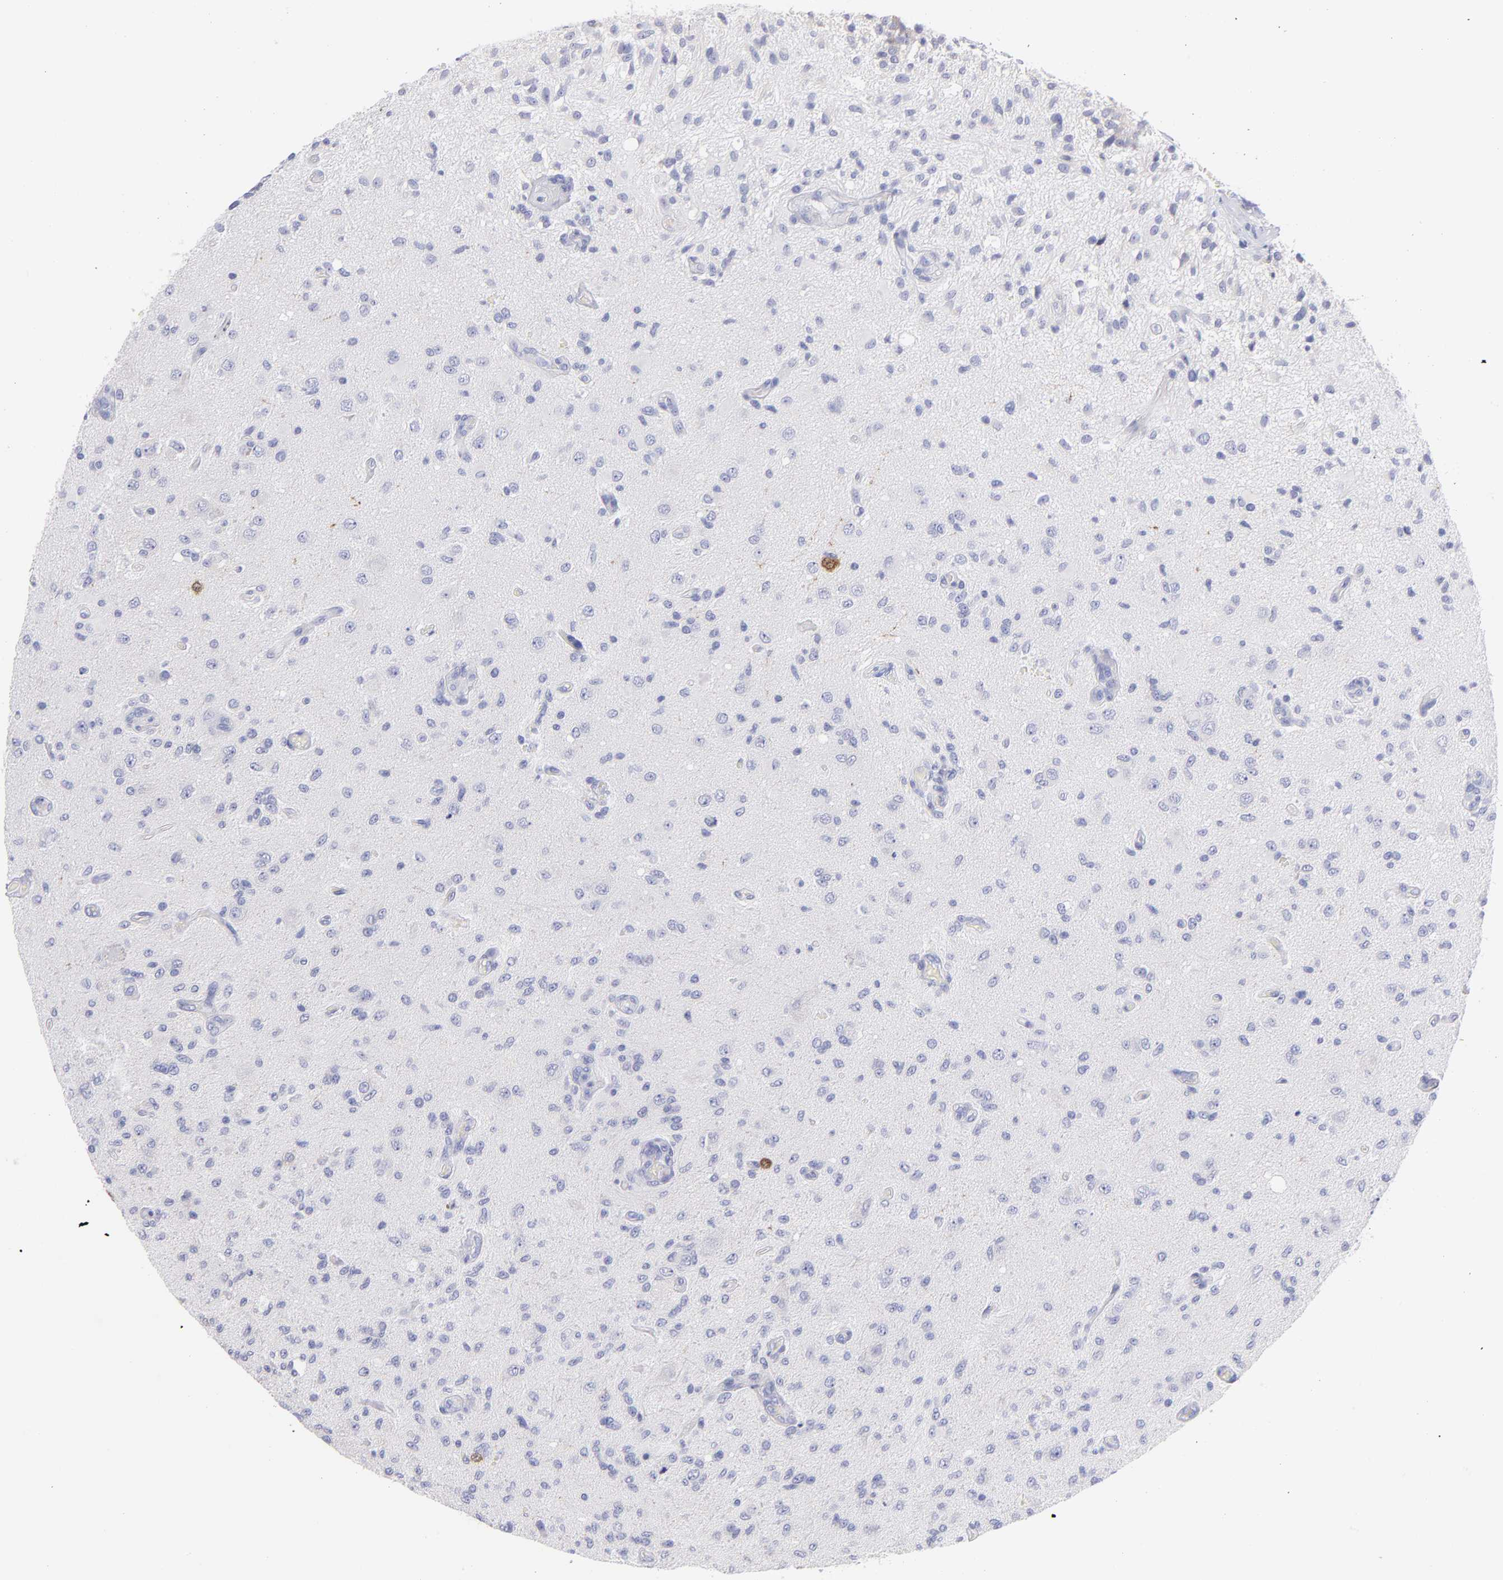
{"staining": {"intensity": "negative", "quantity": "none", "location": "none"}, "tissue": "glioma", "cell_type": "Tumor cells", "image_type": "cancer", "snomed": [{"axis": "morphology", "description": "Normal tissue, NOS"}, {"axis": "morphology", "description": "Glioma, malignant, High grade"}, {"axis": "topography", "description": "Cerebral cortex"}], "caption": "DAB immunohistochemical staining of human high-grade glioma (malignant) reveals no significant staining in tumor cells.", "gene": "SCGN", "patient": {"sex": "male", "age": 77}}